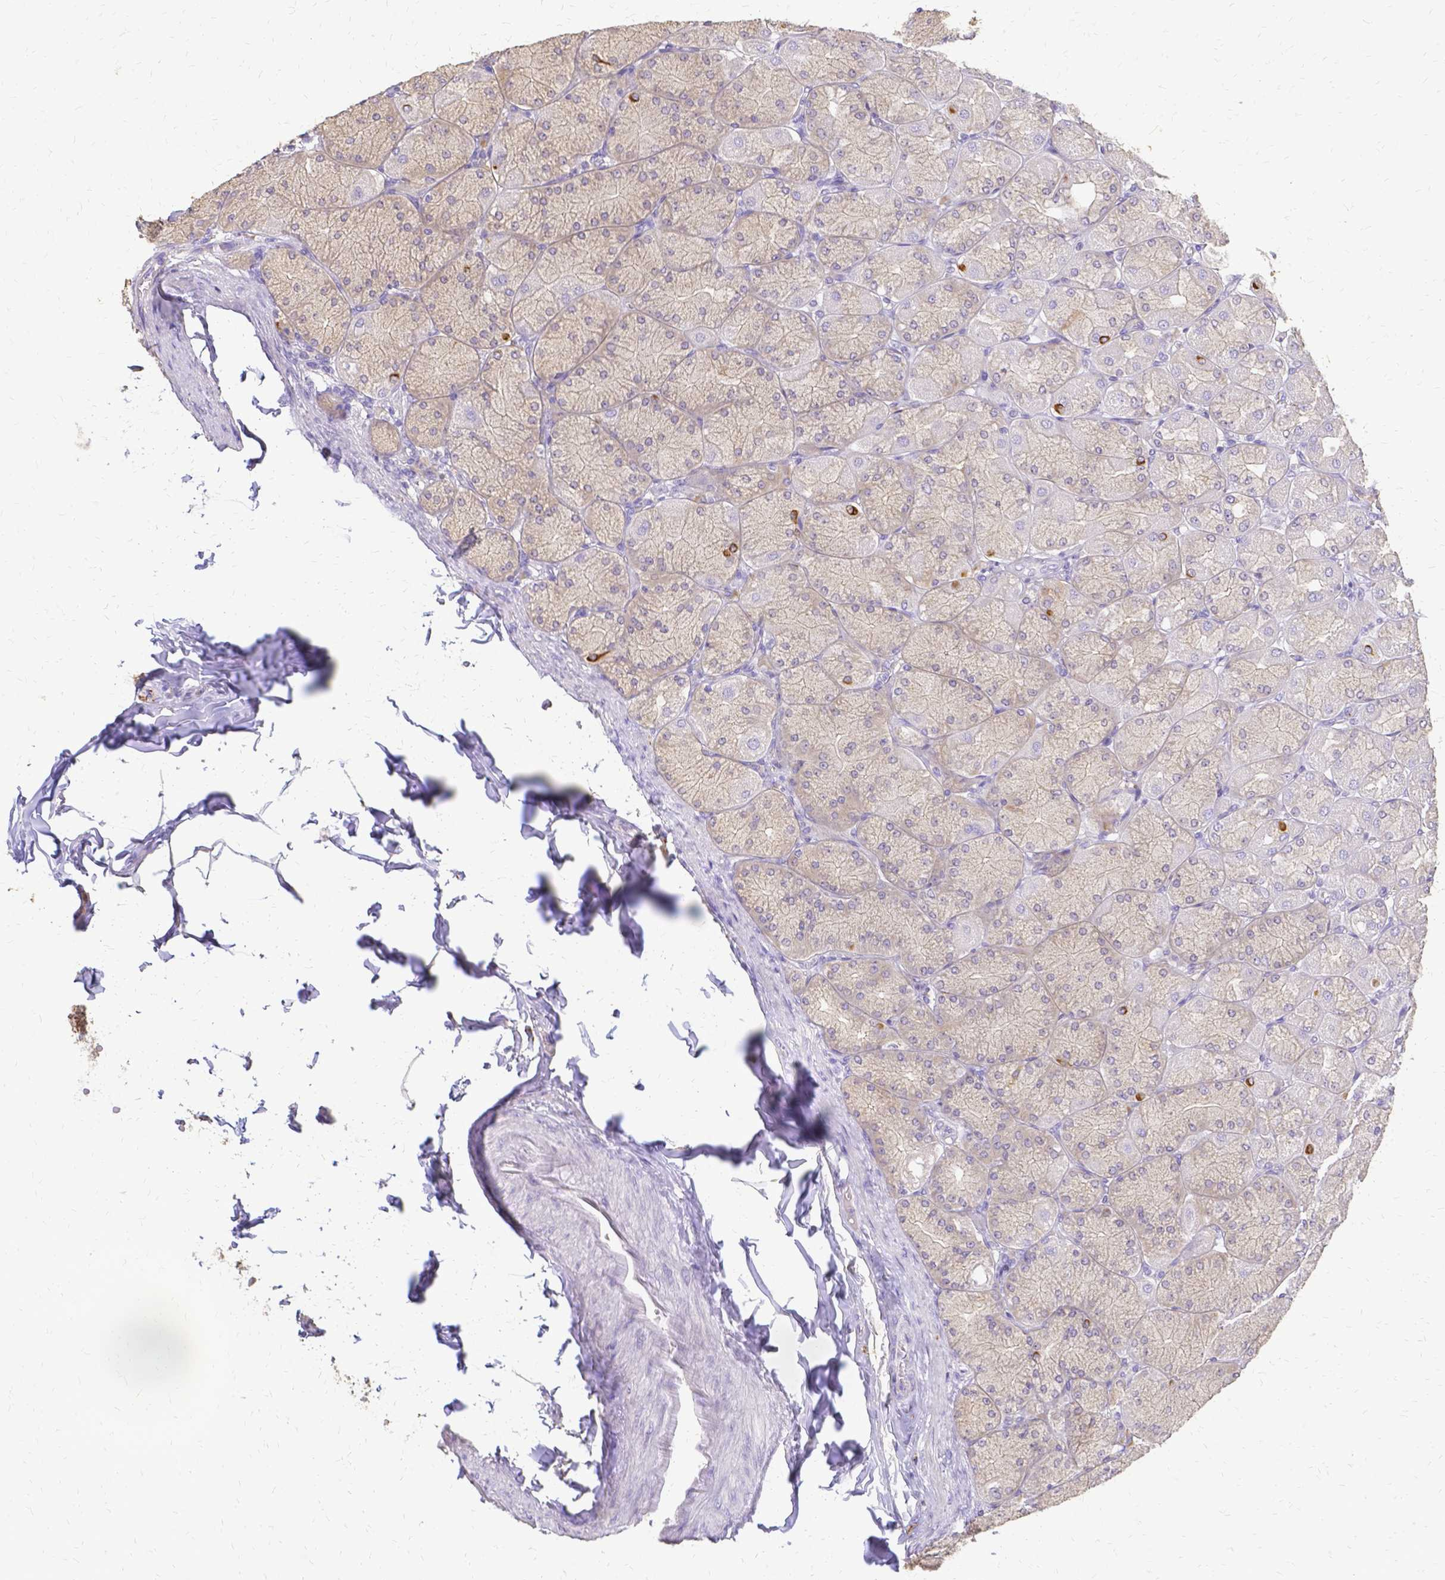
{"staining": {"intensity": "negative", "quantity": "none", "location": "none"}, "tissue": "stomach", "cell_type": "Glandular cells", "image_type": "normal", "snomed": [{"axis": "morphology", "description": "Normal tissue, NOS"}, {"axis": "topography", "description": "Stomach, upper"}], "caption": "This is an immunohistochemistry (IHC) micrograph of unremarkable human stomach. There is no positivity in glandular cells.", "gene": "CIB1", "patient": {"sex": "female", "age": 56}}